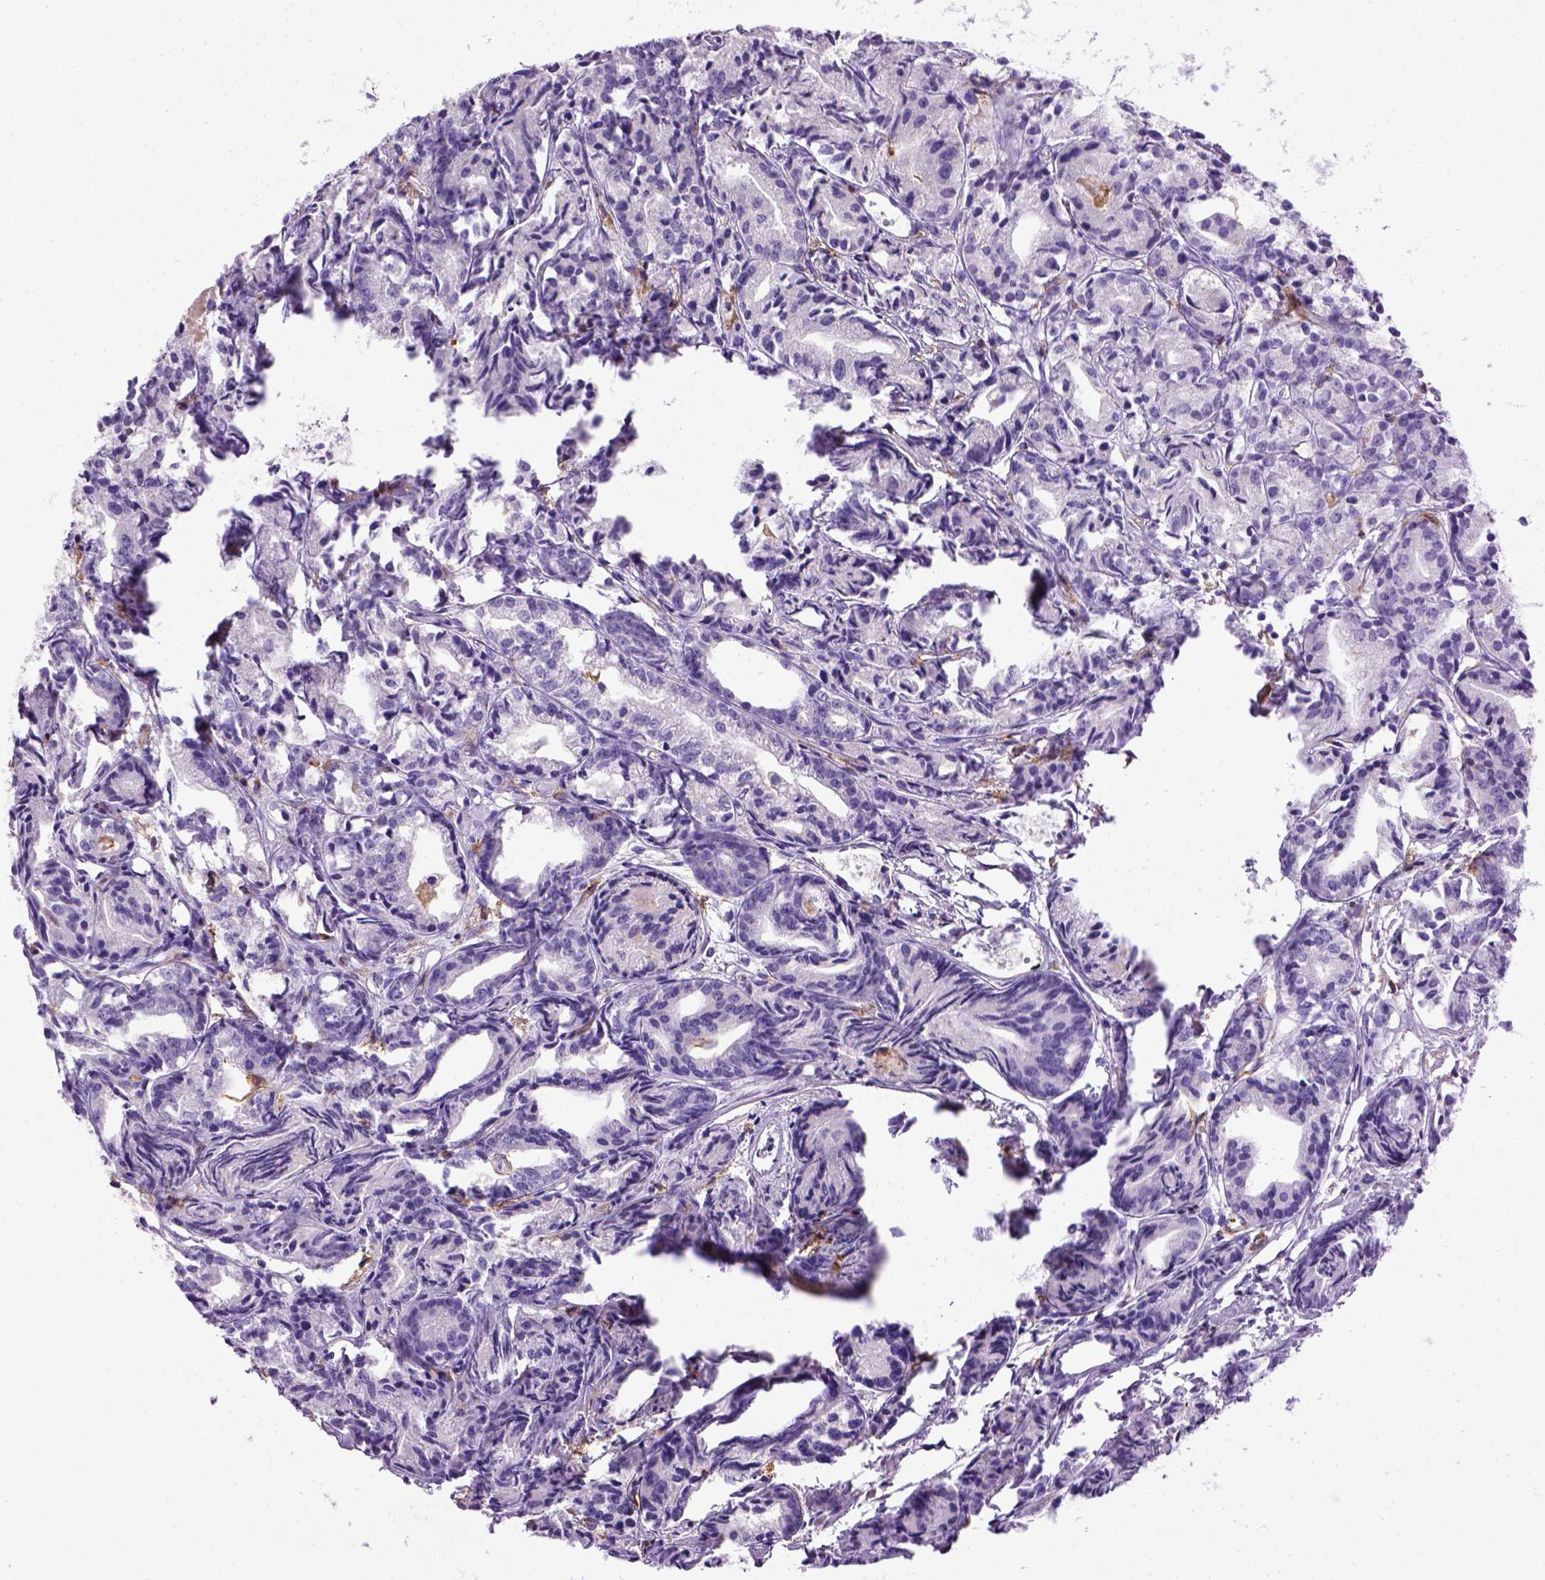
{"staining": {"intensity": "negative", "quantity": "none", "location": "none"}, "tissue": "prostate cancer", "cell_type": "Tumor cells", "image_type": "cancer", "snomed": [{"axis": "morphology", "description": "Adenocarcinoma, Medium grade"}, {"axis": "topography", "description": "Prostate"}], "caption": "Immunohistochemical staining of prostate cancer displays no significant expression in tumor cells.", "gene": "ITGAX", "patient": {"sex": "male", "age": 74}}